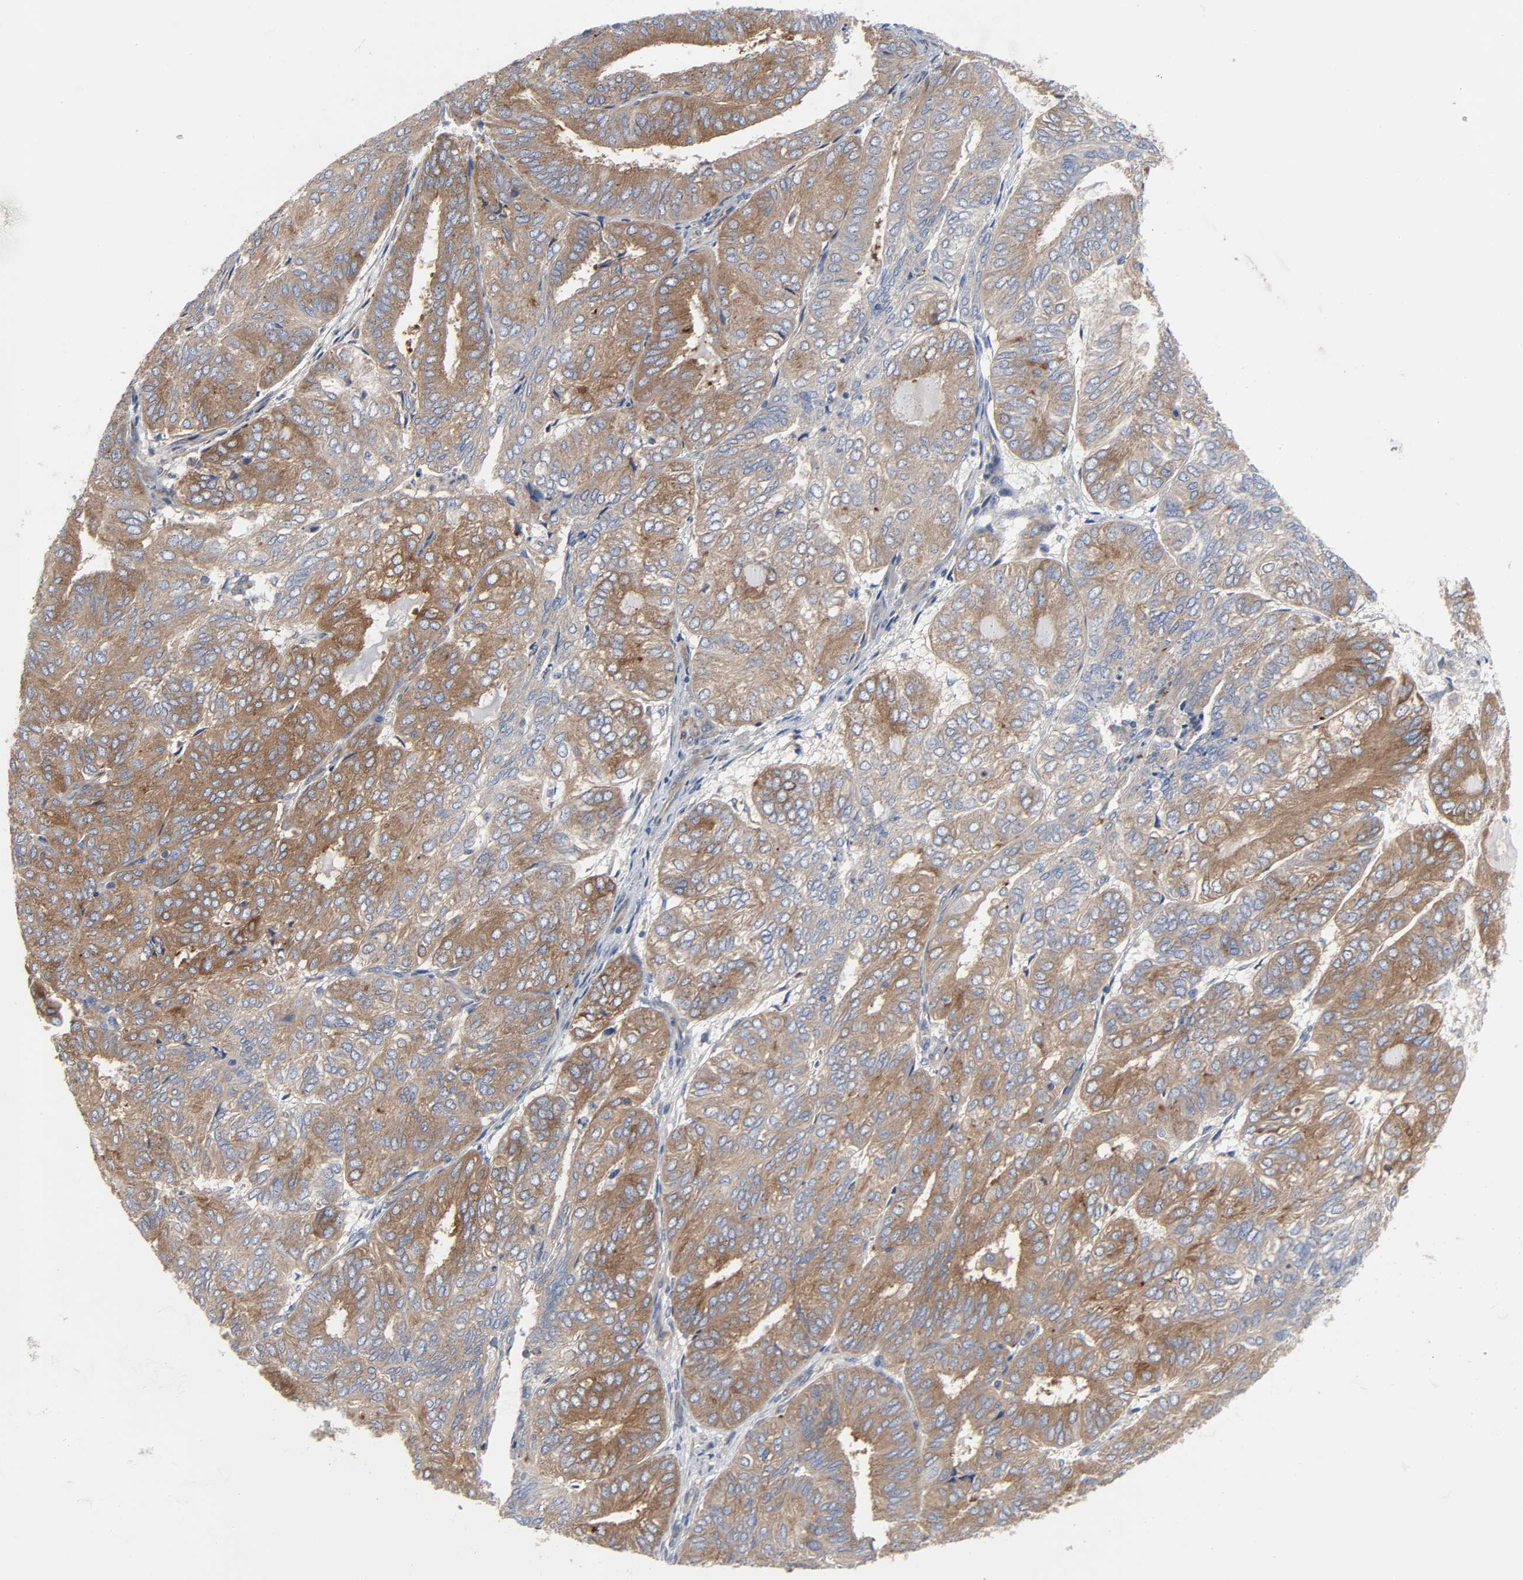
{"staining": {"intensity": "strong", "quantity": ">75%", "location": "cytoplasmic/membranous"}, "tissue": "endometrial cancer", "cell_type": "Tumor cells", "image_type": "cancer", "snomed": [{"axis": "morphology", "description": "Adenocarcinoma, NOS"}, {"axis": "topography", "description": "Uterus"}], "caption": "The immunohistochemical stain labels strong cytoplasmic/membranous staining in tumor cells of endometrial adenocarcinoma tissue.", "gene": "ARHGAP1", "patient": {"sex": "female", "age": 60}}